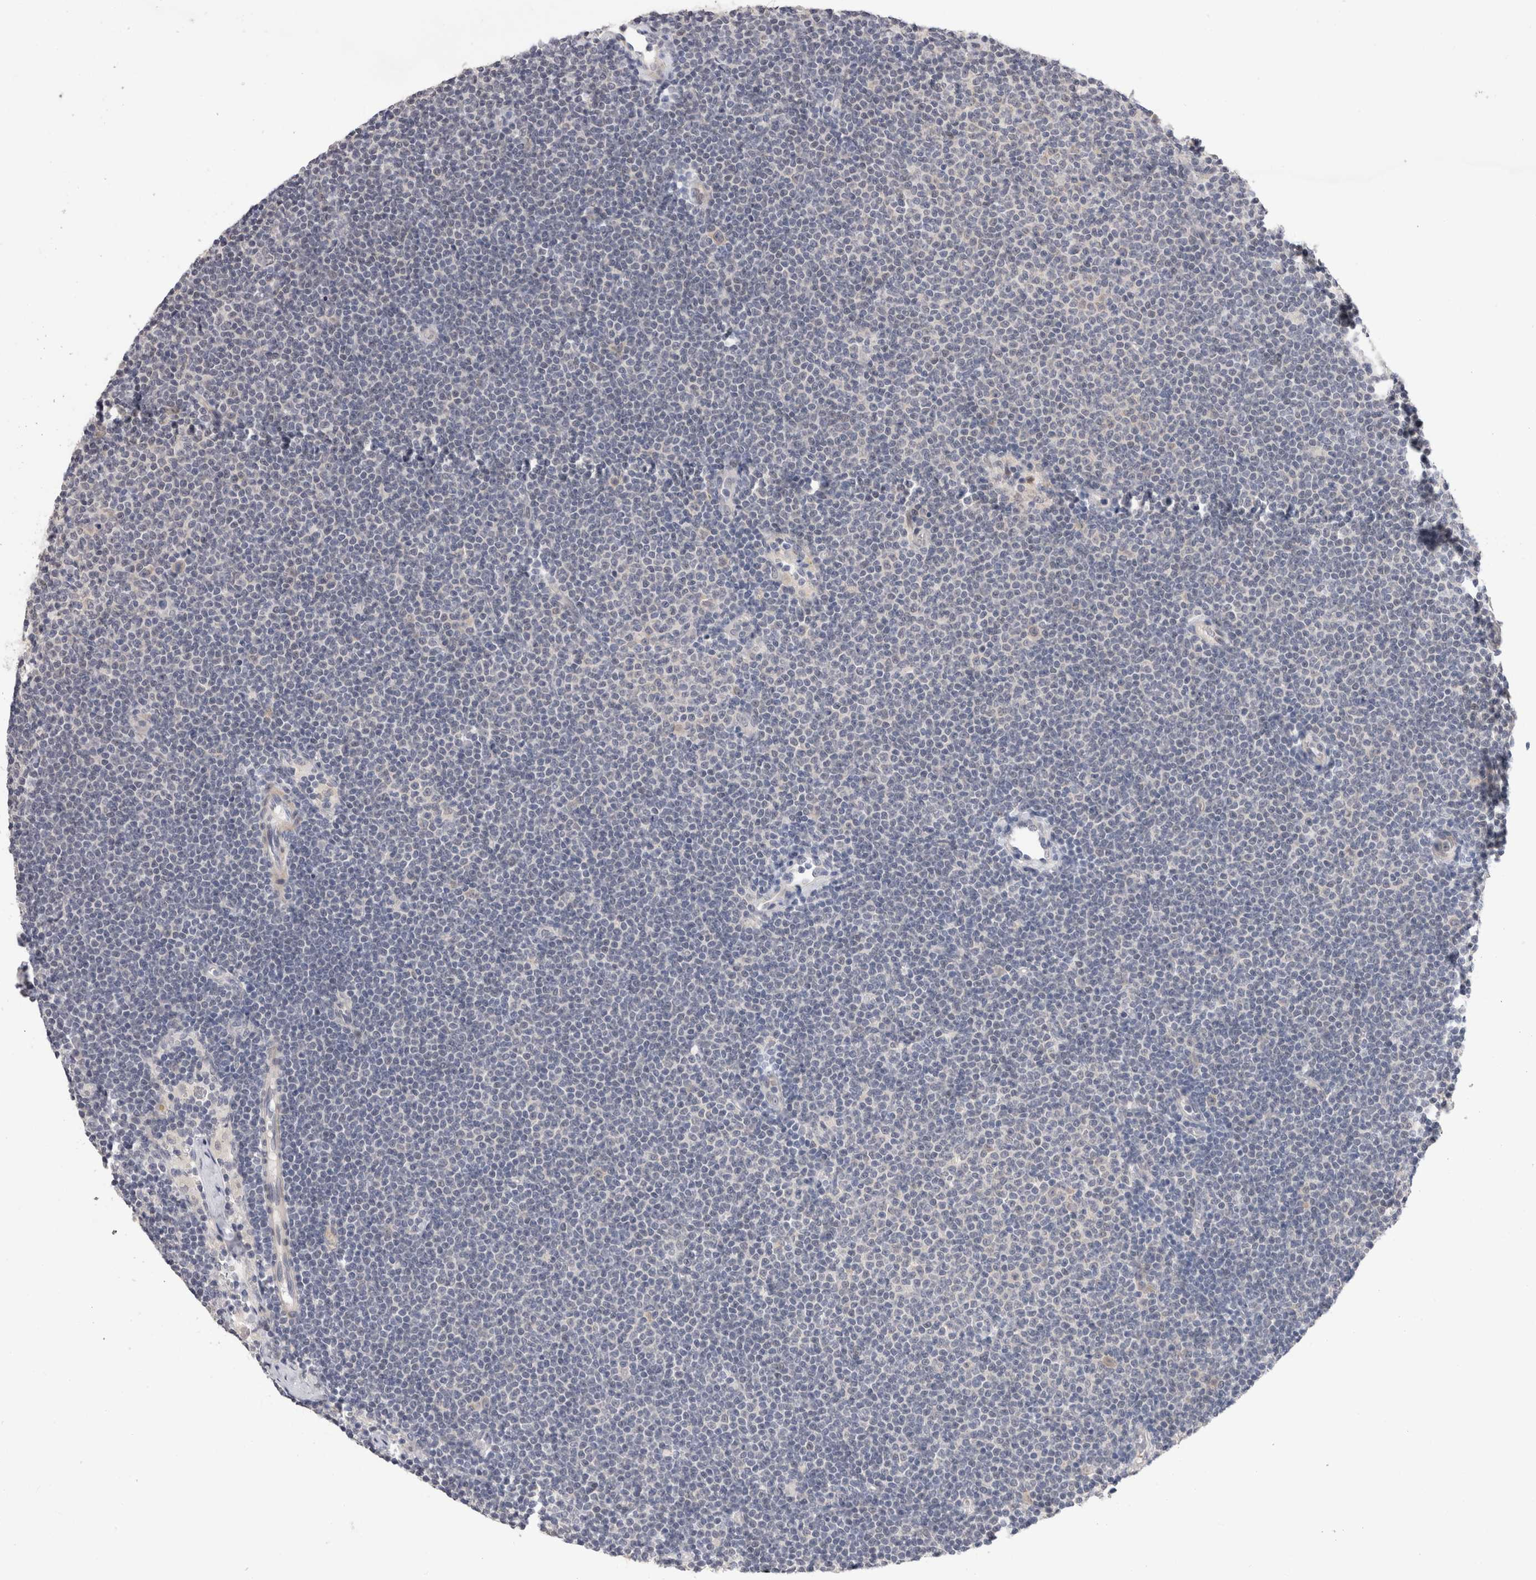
{"staining": {"intensity": "negative", "quantity": "none", "location": "none"}, "tissue": "lymphoma", "cell_type": "Tumor cells", "image_type": "cancer", "snomed": [{"axis": "morphology", "description": "Malignant lymphoma, non-Hodgkin's type, Low grade"}, {"axis": "topography", "description": "Lymph node"}], "caption": "Low-grade malignant lymphoma, non-Hodgkin's type was stained to show a protein in brown. There is no significant staining in tumor cells.", "gene": "CRYBG1", "patient": {"sex": "female", "age": 53}}